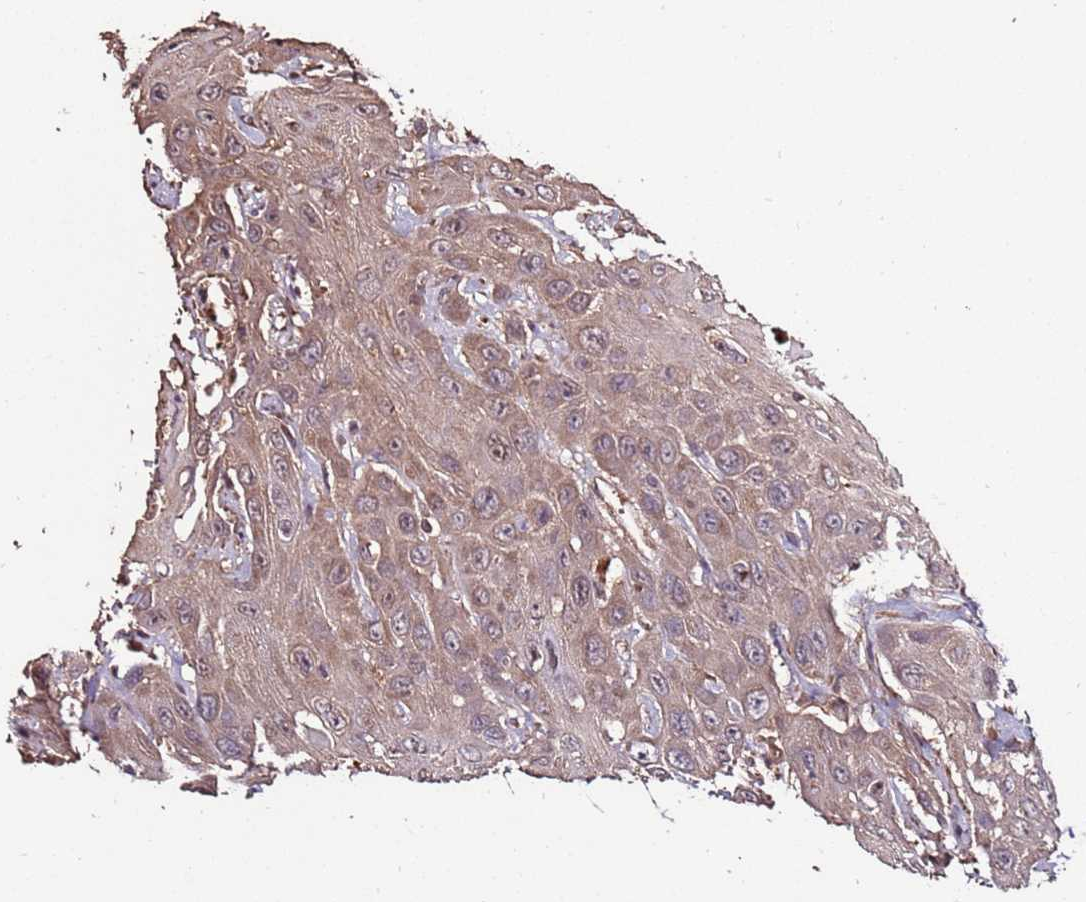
{"staining": {"intensity": "moderate", "quantity": ">75%", "location": "cytoplasmic/membranous"}, "tissue": "head and neck cancer", "cell_type": "Tumor cells", "image_type": "cancer", "snomed": [{"axis": "morphology", "description": "Squamous cell carcinoma, NOS"}, {"axis": "topography", "description": "Head-Neck"}], "caption": "An immunohistochemistry photomicrograph of tumor tissue is shown. Protein staining in brown highlights moderate cytoplasmic/membranous positivity in head and neck cancer within tumor cells.", "gene": "RPS15A", "patient": {"sex": "male", "age": 81}}